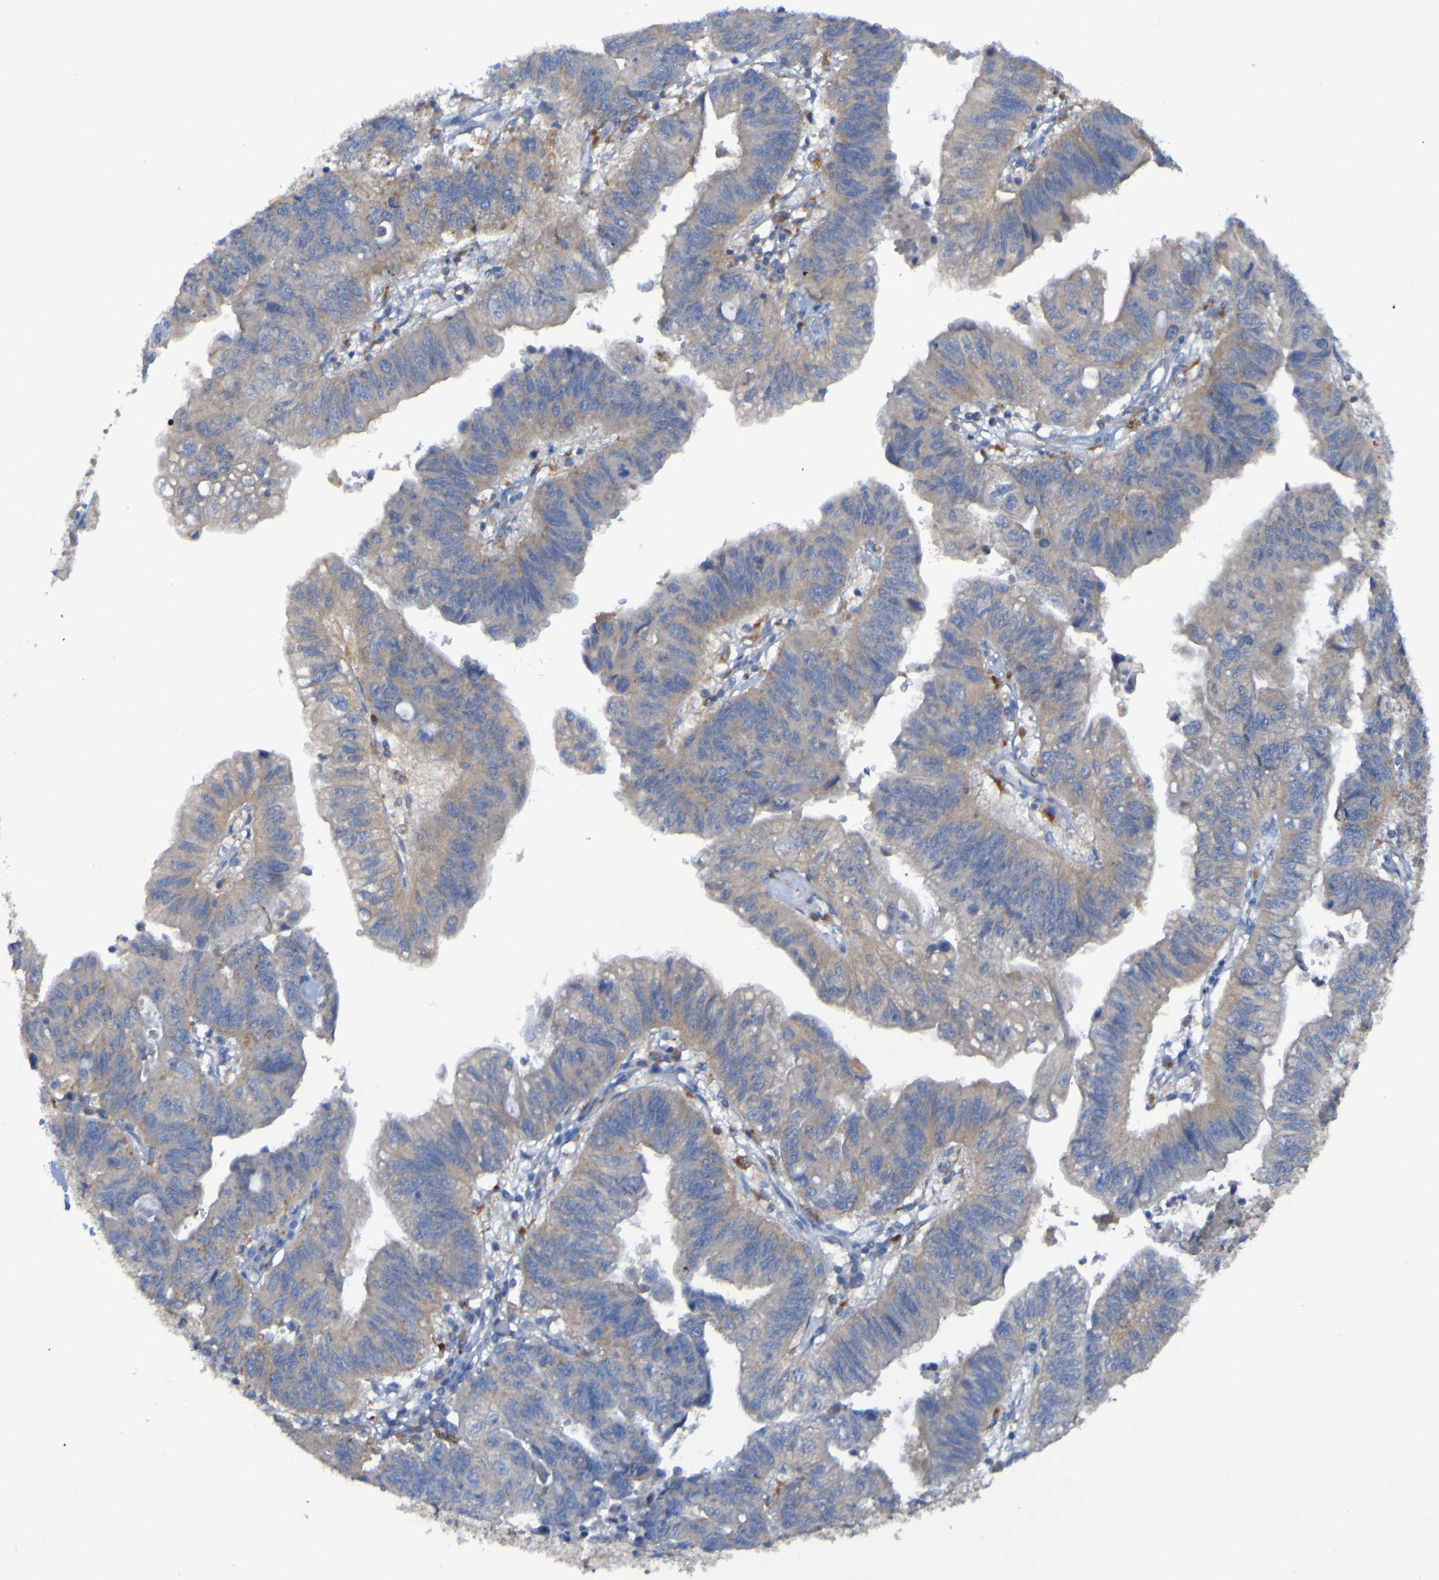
{"staining": {"intensity": "weak", "quantity": ">75%", "location": "cytoplasmic/membranous"}, "tissue": "stomach cancer", "cell_type": "Tumor cells", "image_type": "cancer", "snomed": [{"axis": "morphology", "description": "Adenocarcinoma, NOS"}, {"axis": "topography", "description": "Stomach"}], "caption": "The histopathology image displays a brown stain indicating the presence of a protein in the cytoplasmic/membranous of tumor cells in adenocarcinoma (stomach). (Stains: DAB (3,3'-diaminobenzidine) in brown, nuclei in blue, Microscopy: brightfield microscopy at high magnification).", "gene": "ARHGEF16", "patient": {"sex": "male", "age": 59}}